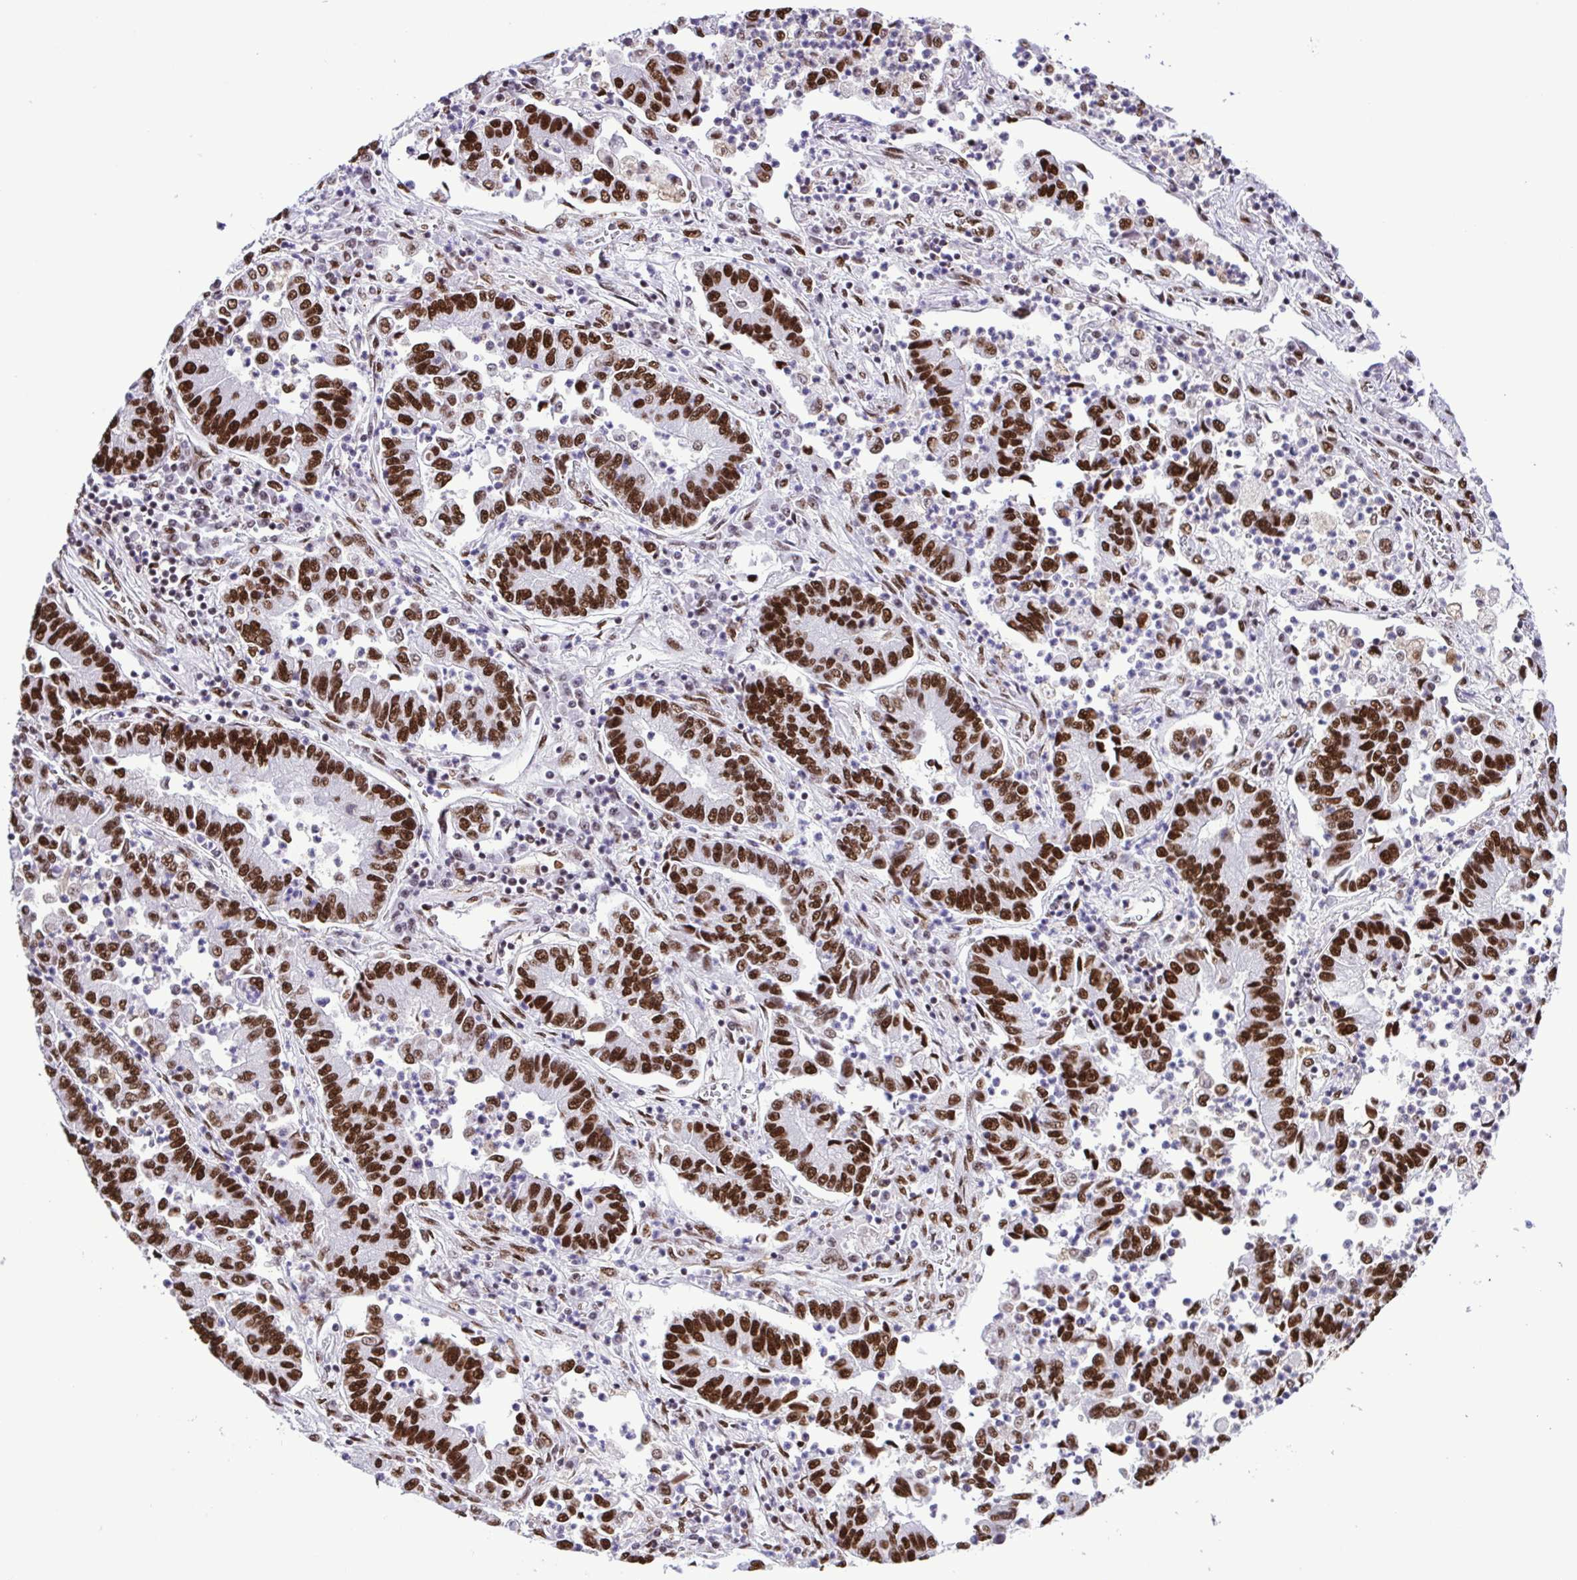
{"staining": {"intensity": "strong", "quantity": ">75%", "location": "nuclear"}, "tissue": "lung cancer", "cell_type": "Tumor cells", "image_type": "cancer", "snomed": [{"axis": "morphology", "description": "Adenocarcinoma, NOS"}, {"axis": "topography", "description": "Lung"}], "caption": "Immunohistochemistry (IHC) histopathology image of lung cancer stained for a protein (brown), which shows high levels of strong nuclear staining in about >75% of tumor cells.", "gene": "TRIM28", "patient": {"sex": "female", "age": 57}}